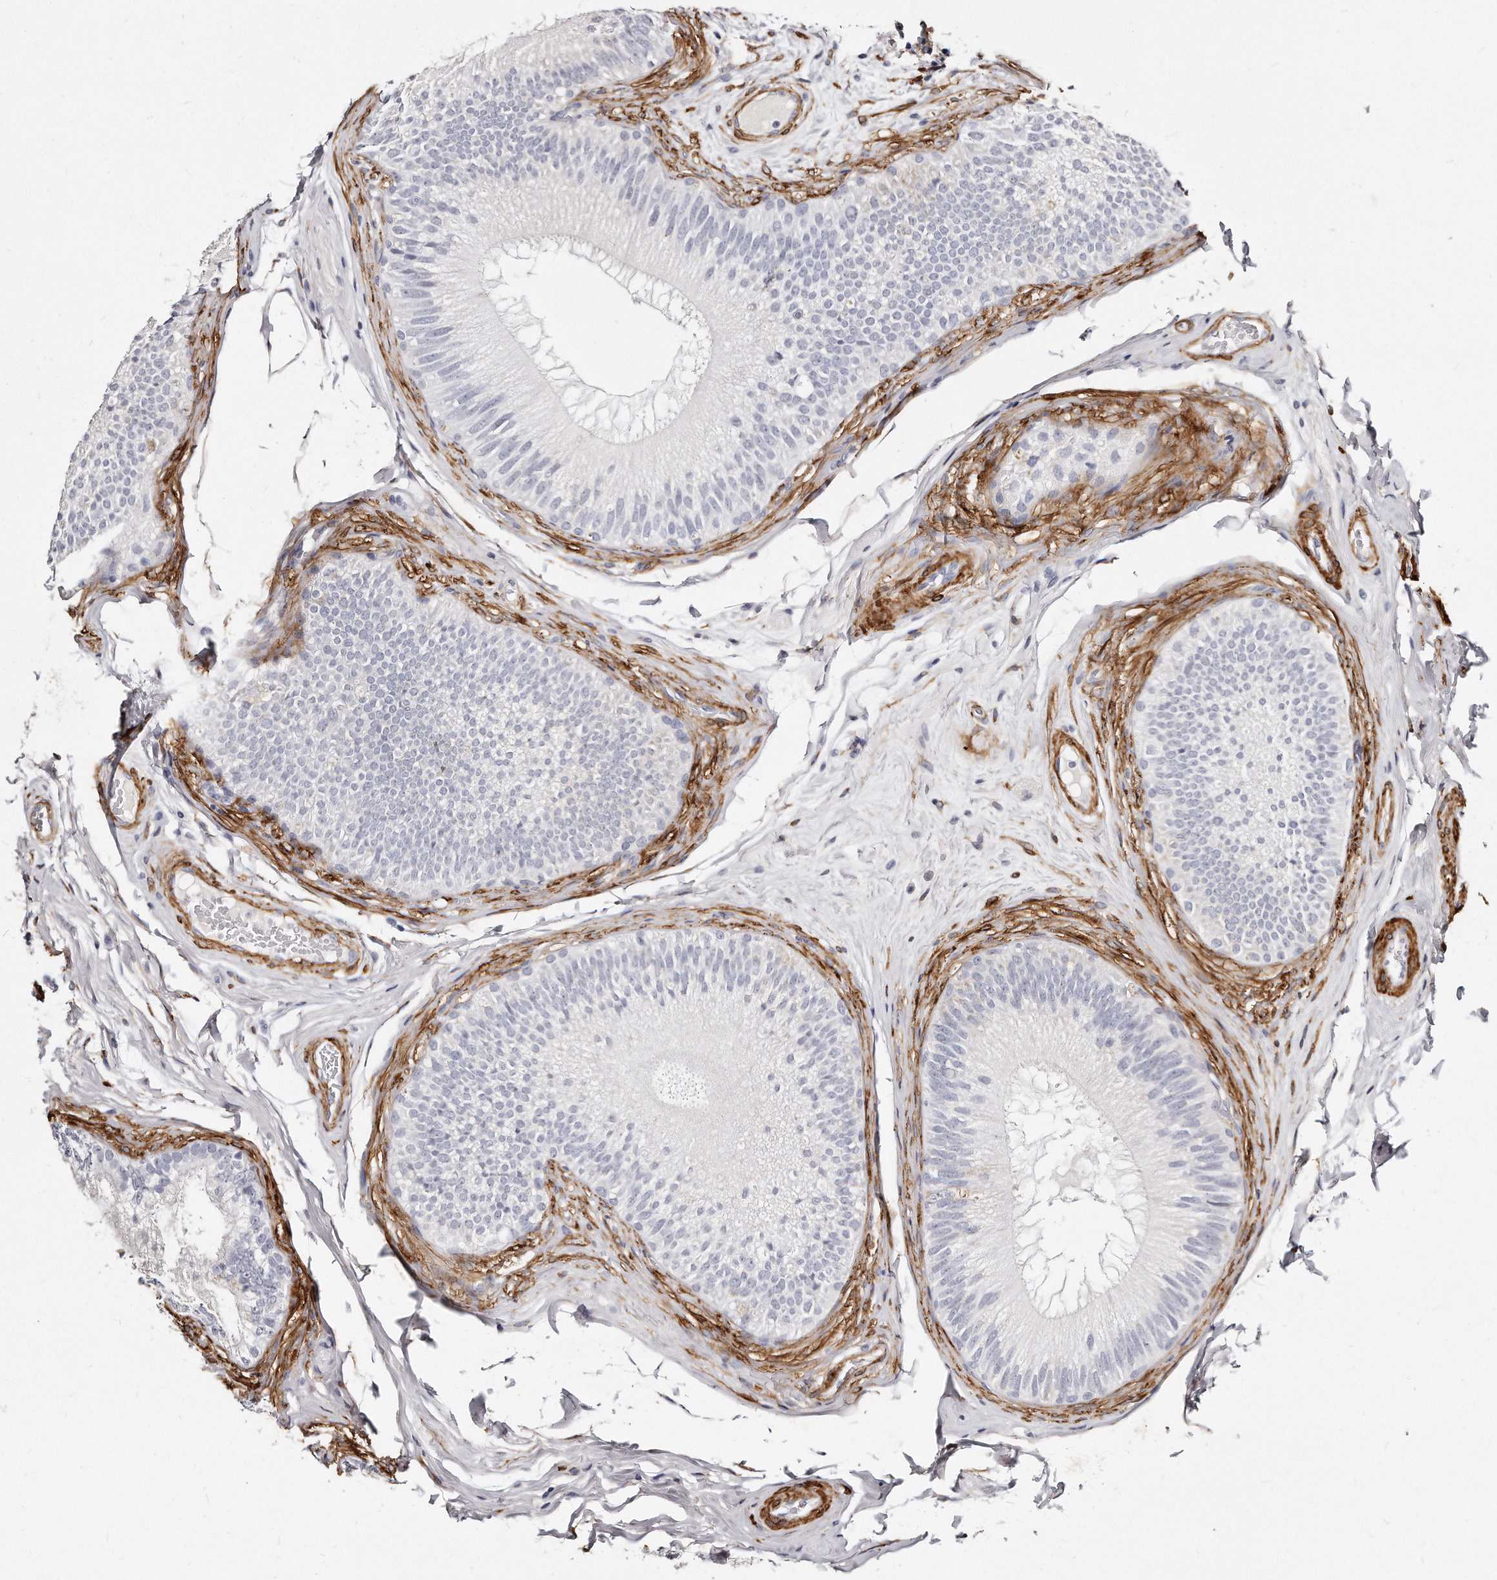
{"staining": {"intensity": "negative", "quantity": "none", "location": "none"}, "tissue": "epididymis", "cell_type": "Glandular cells", "image_type": "normal", "snomed": [{"axis": "morphology", "description": "Normal tissue, NOS"}, {"axis": "topography", "description": "Epididymis"}], "caption": "High magnification brightfield microscopy of normal epididymis stained with DAB (3,3'-diaminobenzidine) (brown) and counterstained with hematoxylin (blue): glandular cells show no significant positivity. (Brightfield microscopy of DAB immunohistochemistry at high magnification).", "gene": "LMOD1", "patient": {"sex": "male", "age": 45}}